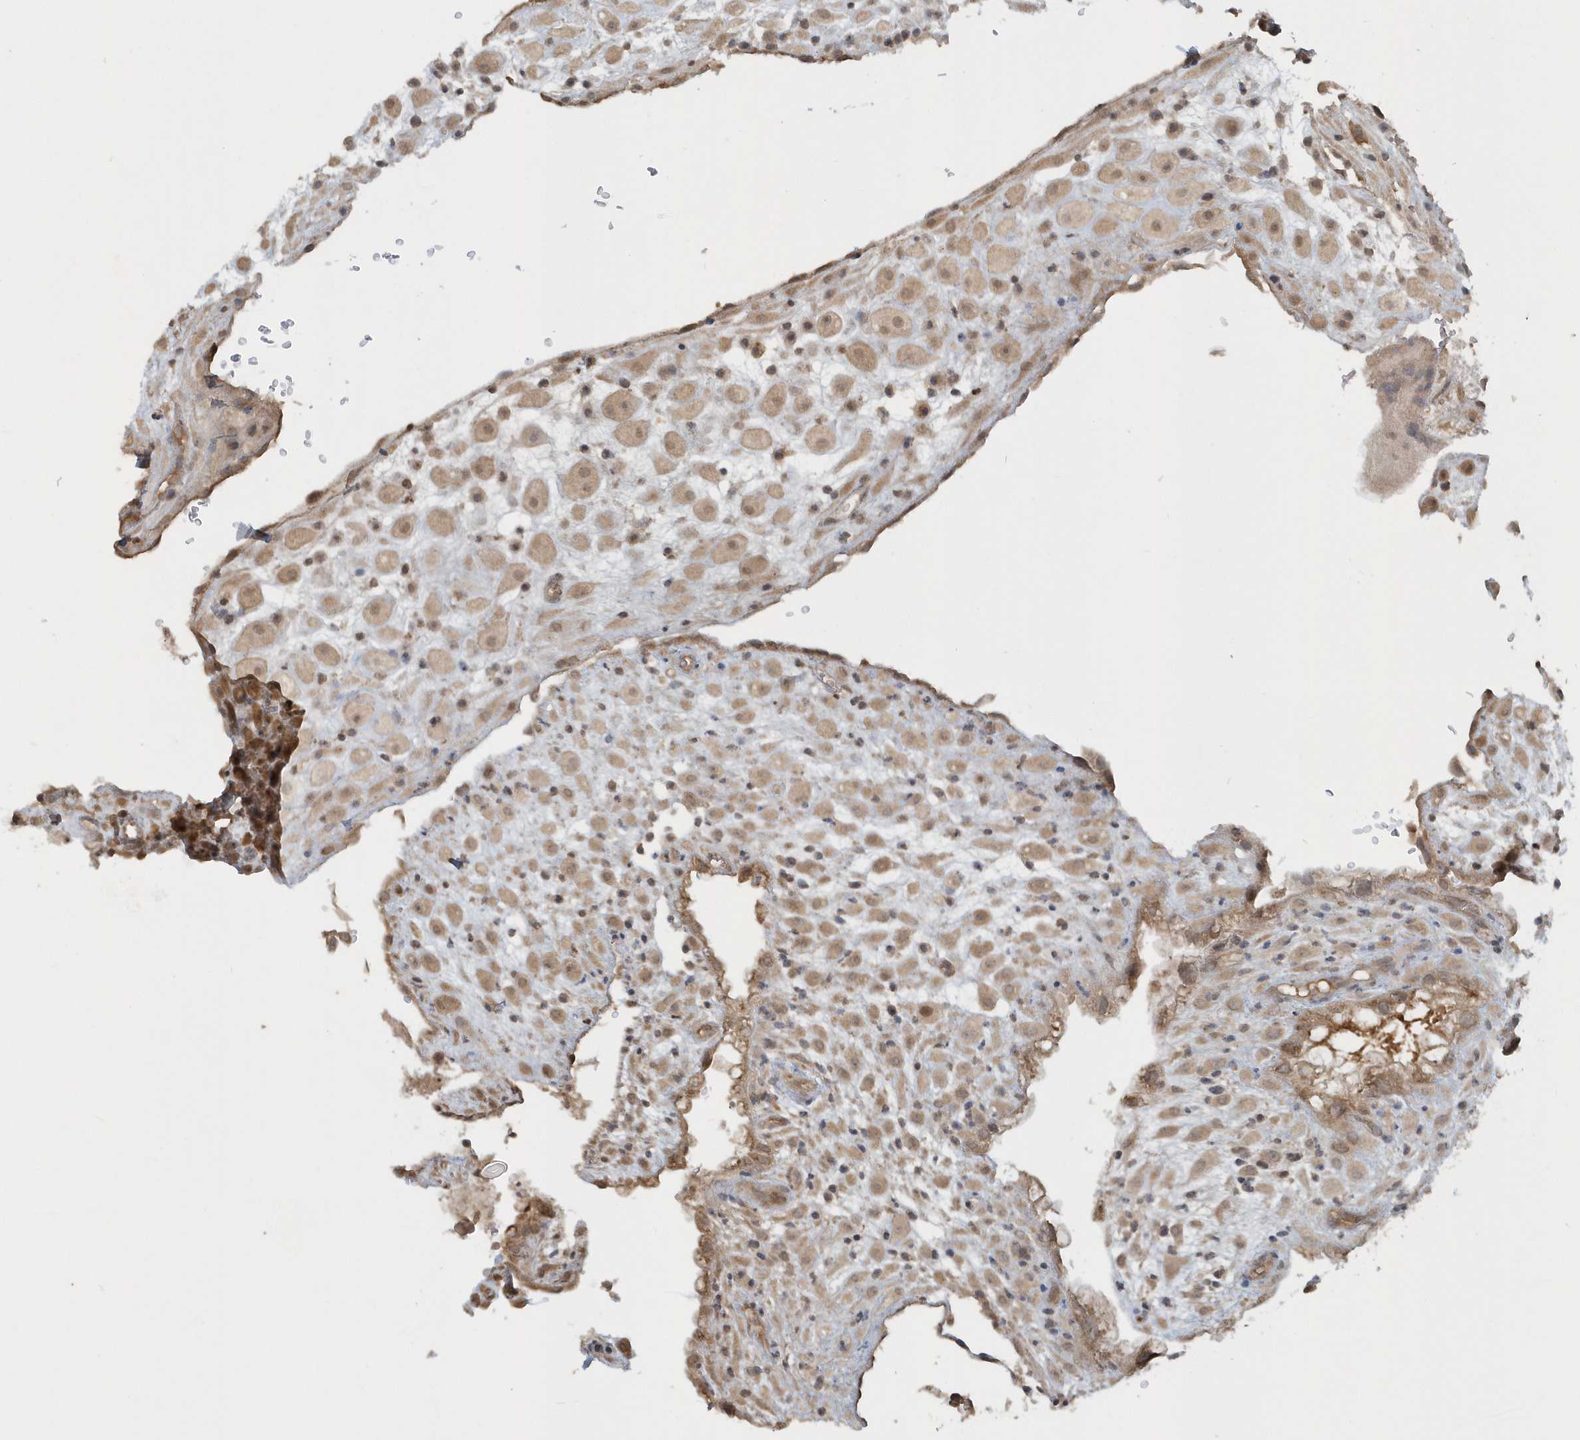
{"staining": {"intensity": "weak", "quantity": ">75%", "location": "cytoplasmic/membranous,nuclear"}, "tissue": "placenta", "cell_type": "Decidual cells", "image_type": "normal", "snomed": [{"axis": "morphology", "description": "Normal tissue, NOS"}, {"axis": "topography", "description": "Placenta"}], "caption": "High-power microscopy captured an IHC histopathology image of unremarkable placenta, revealing weak cytoplasmic/membranous,nuclear expression in approximately >75% of decidual cells.", "gene": "STIM2", "patient": {"sex": "female", "age": 35}}